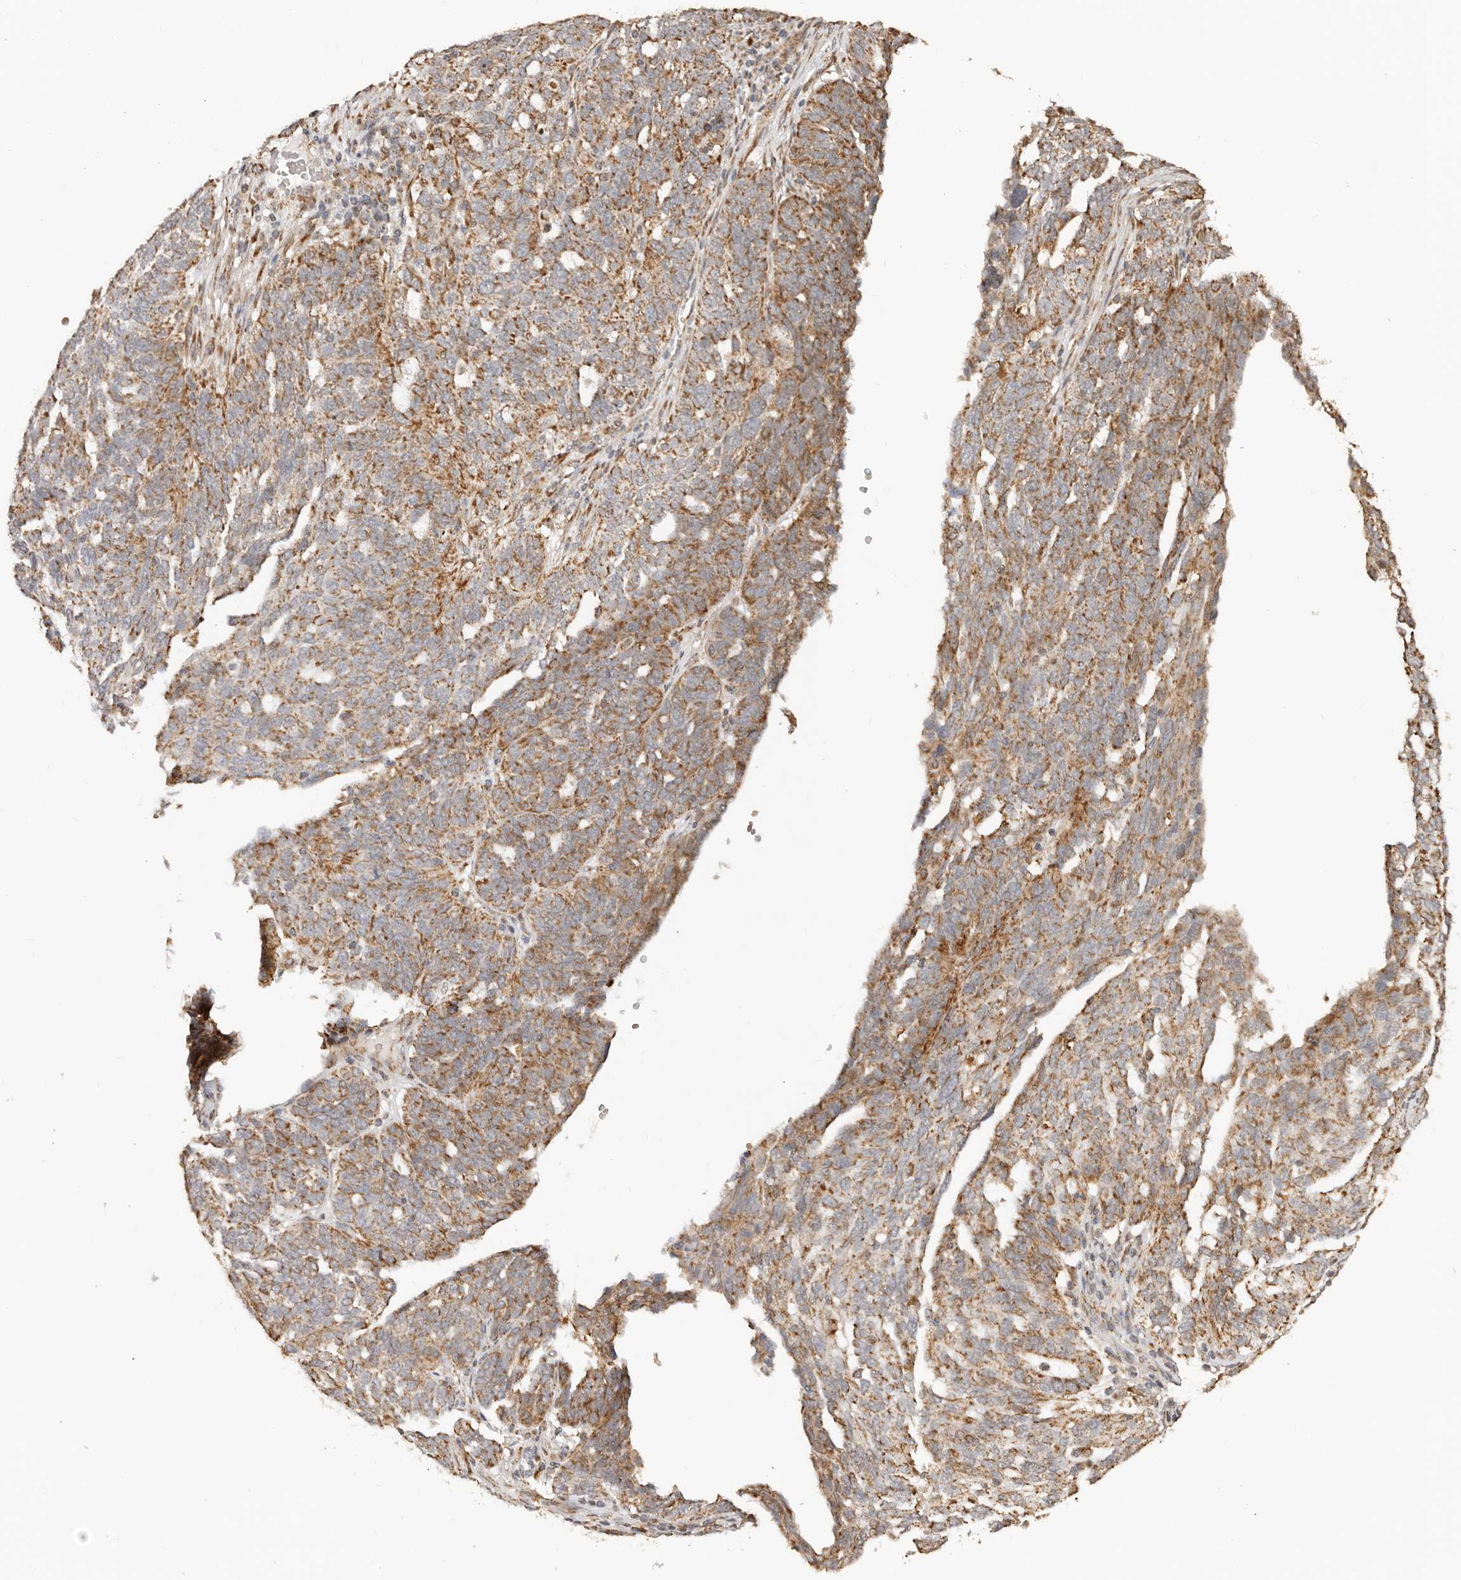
{"staining": {"intensity": "moderate", "quantity": ">75%", "location": "cytoplasmic/membranous"}, "tissue": "ovarian cancer", "cell_type": "Tumor cells", "image_type": "cancer", "snomed": [{"axis": "morphology", "description": "Cystadenocarcinoma, serous, NOS"}, {"axis": "topography", "description": "Ovary"}], "caption": "The histopathology image reveals immunohistochemical staining of ovarian cancer (serous cystadenocarcinoma). There is moderate cytoplasmic/membranous expression is identified in approximately >75% of tumor cells.", "gene": "NDUFB11", "patient": {"sex": "female", "age": 59}}